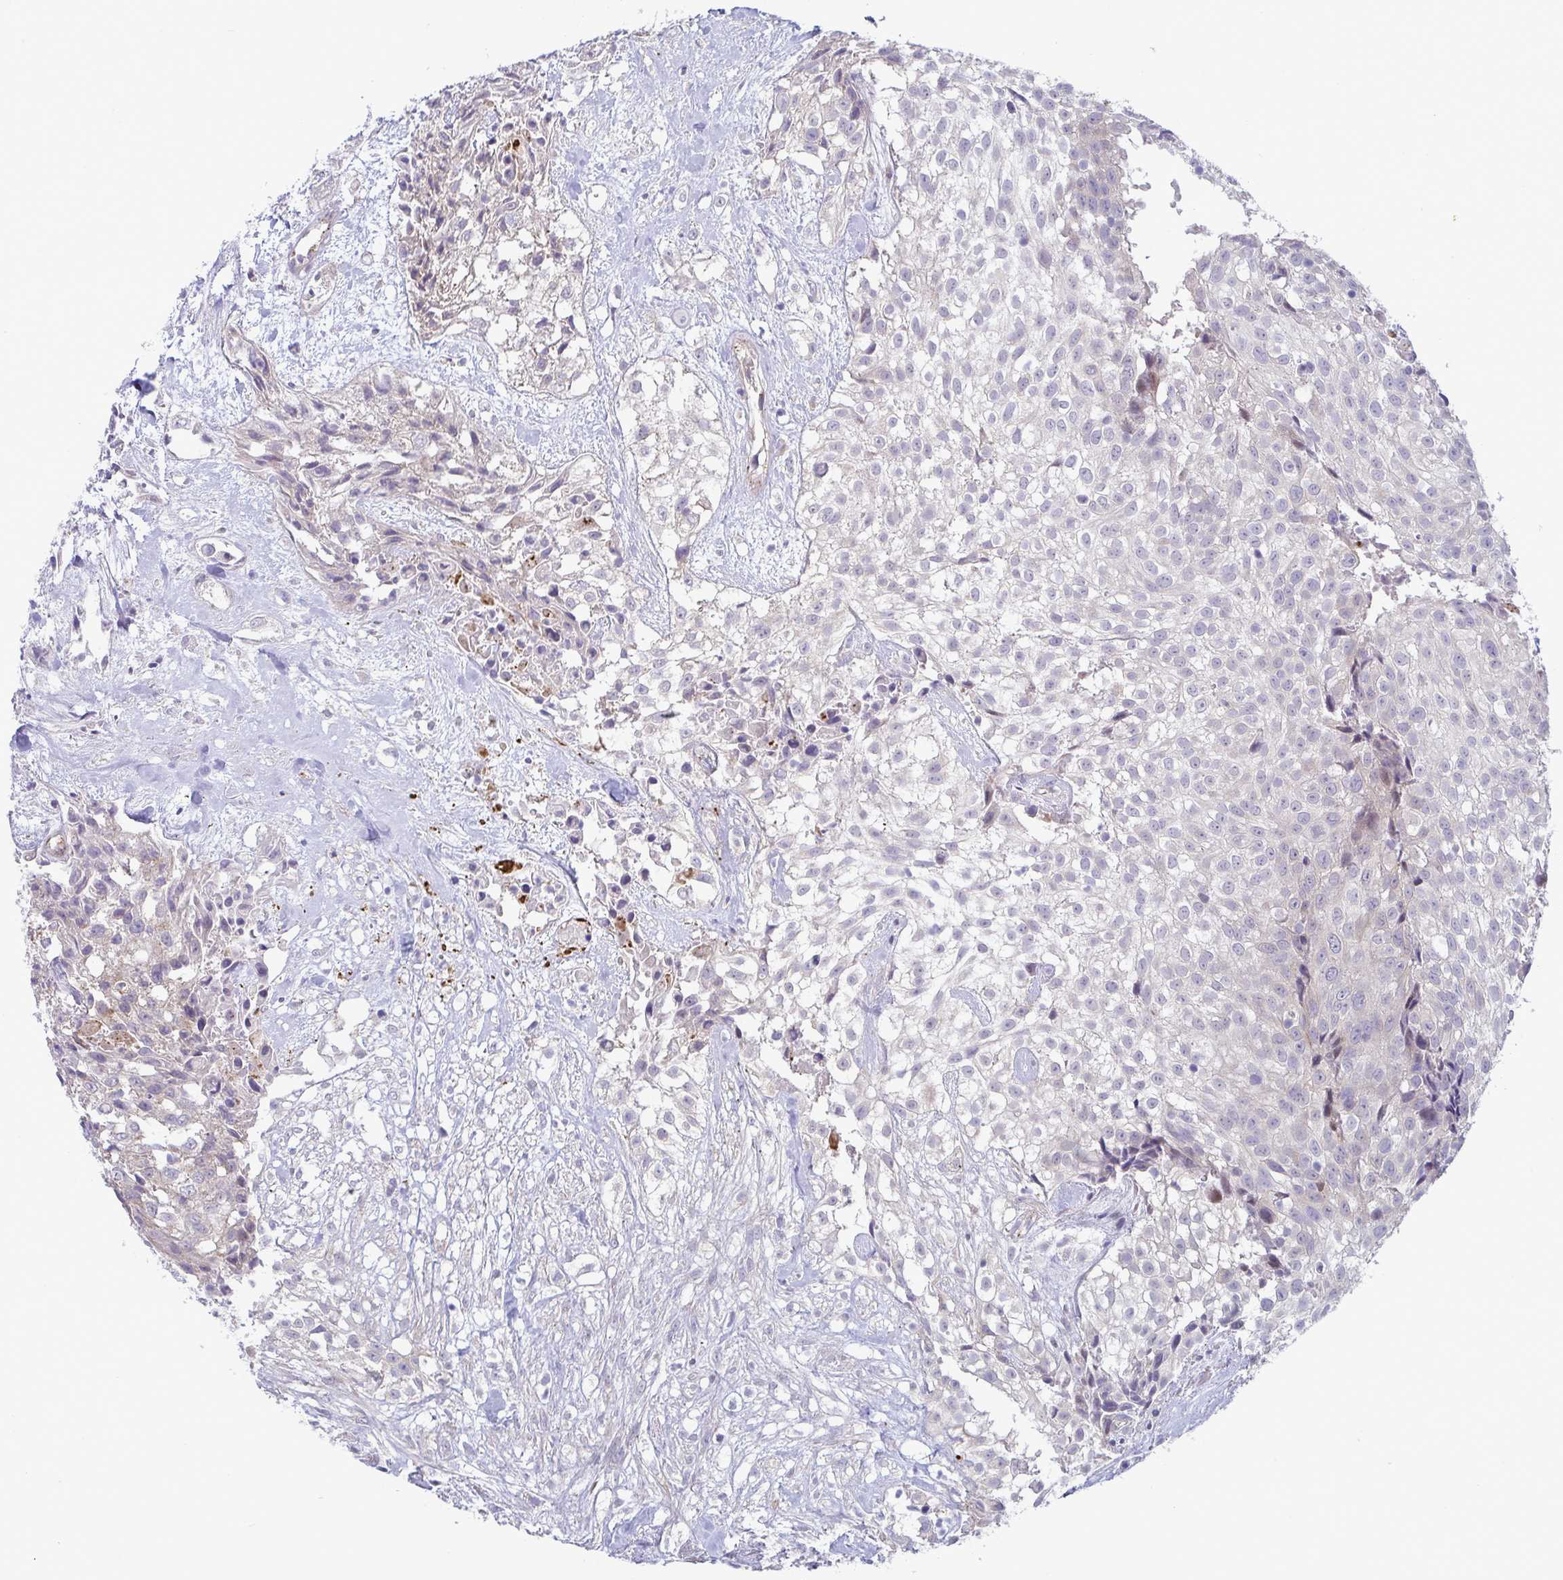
{"staining": {"intensity": "negative", "quantity": "none", "location": "none"}, "tissue": "urothelial cancer", "cell_type": "Tumor cells", "image_type": "cancer", "snomed": [{"axis": "morphology", "description": "Urothelial carcinoma, High grade"}, {"axis": "topography", "description": "Urinary bladder"}], "caption": "This is an IHC micrograph of human urothelial carcinoma (high-grade). There is no positivity in tumor cells.", "gene": "IL37", "patient": {"sex": "male", "age": 56}}